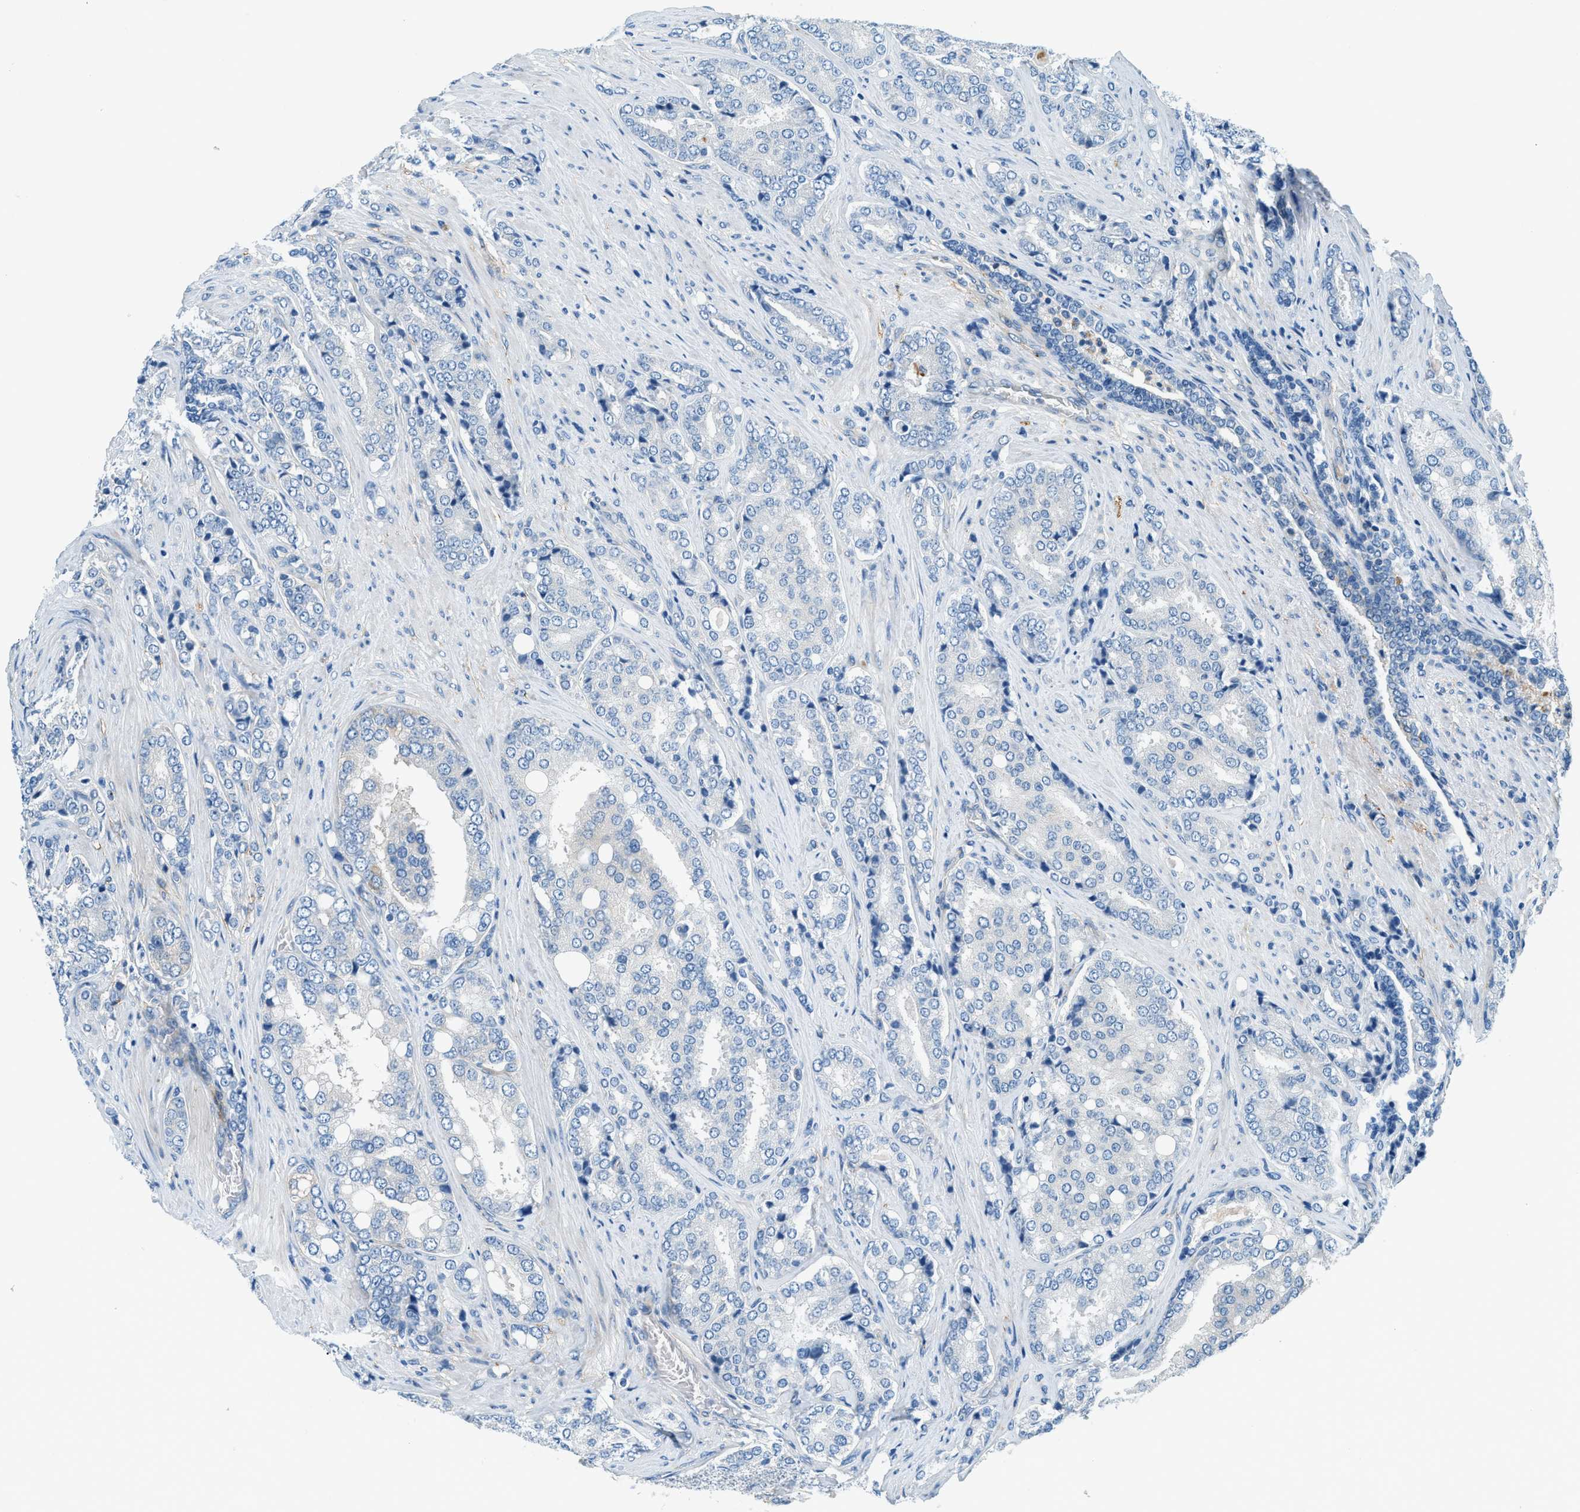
{"staining": {"intensity": "negative", "quantity": "none", "location": "none"}, "tissue": "prostate cancer", "cell_type": "Tumor cells", "image_type": "cancer", "snomed": [{"axis": "morphology", "description": "Adenocarcinoma, High grade"}, {"axis": "topography", "description": "Prostate"}], "caption": "Immunohistochemical staining of prostate cancer (adenocarcinoma (high-grade)) reveals no significant positivity in tumor cells.", "gene": "ZNF367", "patient": {"sex": "male", "age": 50}}